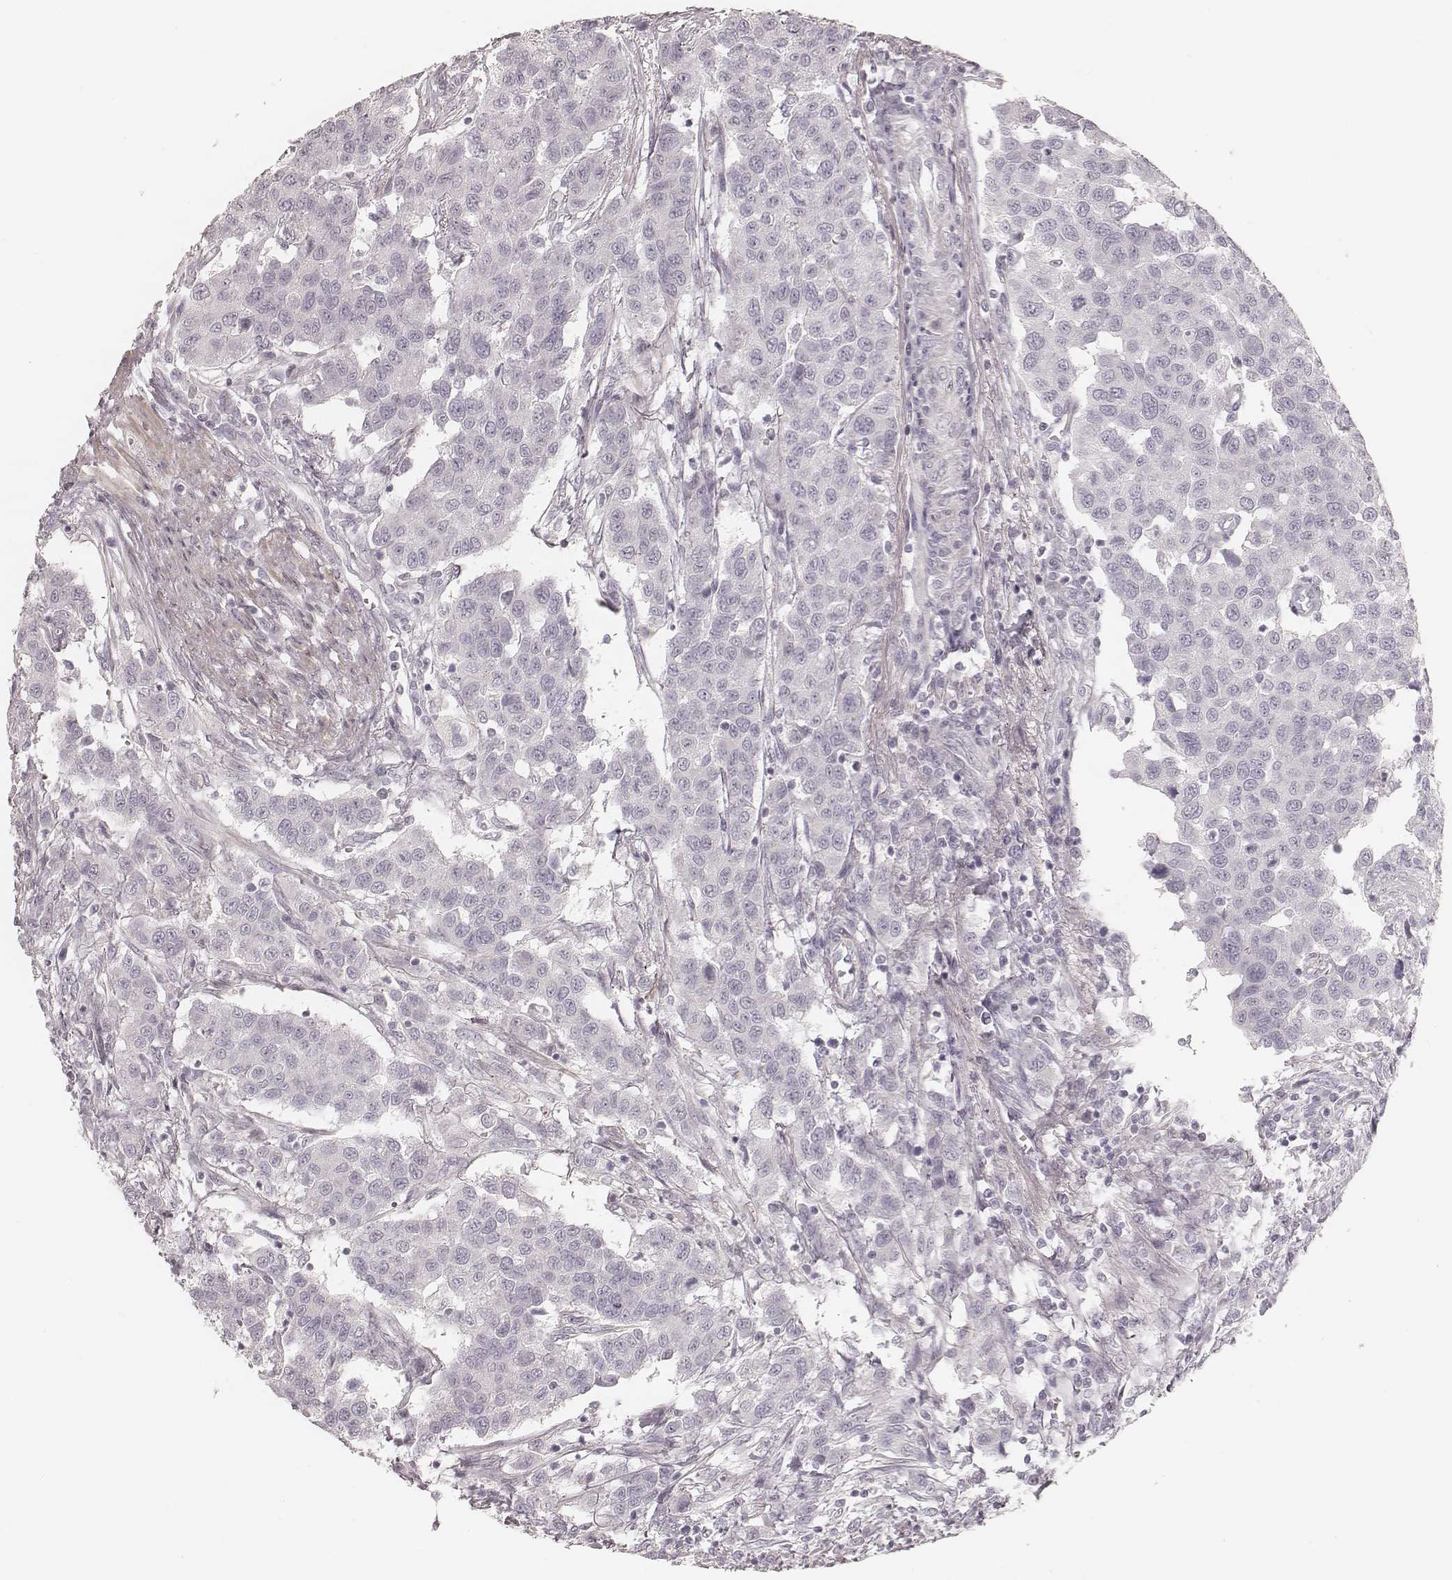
{"staining": {"intensity": "negative", "quantity": "none", "location": "none"}, "tissue": "urothelial cancer", "cell_type": "Tumor cells", "image_type": "cancer", "snomed": [{"axis": "morphology", "description": "Urothelial carcinoma, High grade"}, {"axis": "topography", "description": "Urinary bladder"}], "caption": "Histopathology image shows no protein expression in tumor cells of urothelial cancer tissue. (Immunohistochemistry, brightfield microscopy, high magnification).", "gene": "SPATA24", "patient": {"sex": "female", "age": 58}}